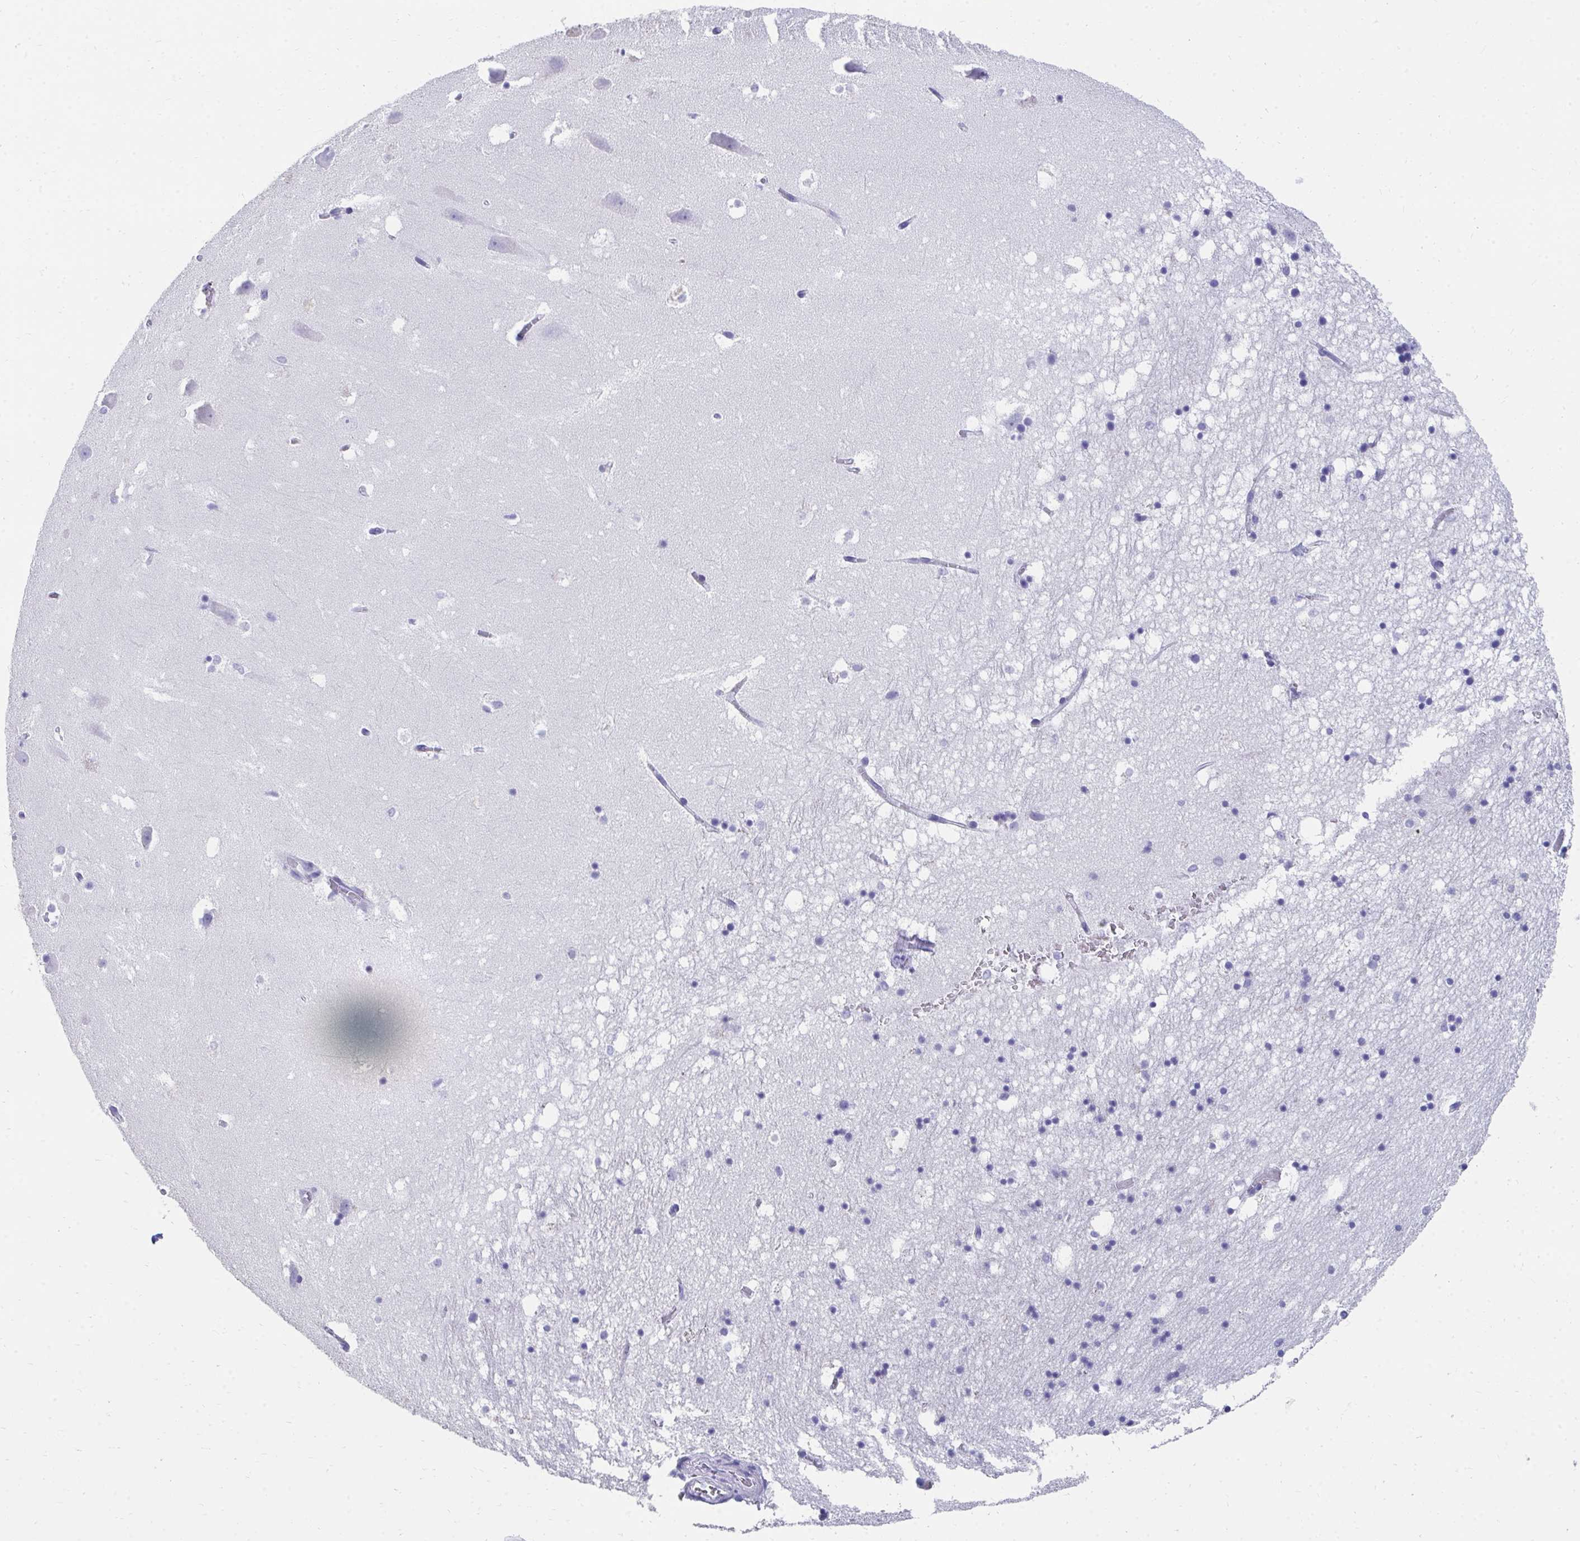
{"staining": {"intensity": "negative", "quantity": "none", "location": "none"}, "tissue": "hippocampus", "cell_type": "Glial cells", "image_type": "normal", "snomed": [{"axis": "morphology", "description": "Normal tissue, NOS"}, {"axis": "topography", "description": "Hippocampus"}], "caption": "Glial cells are negative for protein expression in unremarkable human hippocampus. The staining is performed using DAB (3,3'-diaminobenzidine) brown chromogen with nuclei counter-stained in using hematoxylin.", "gene": "HGD", "patient": {"sex": "male", "age": 58}}